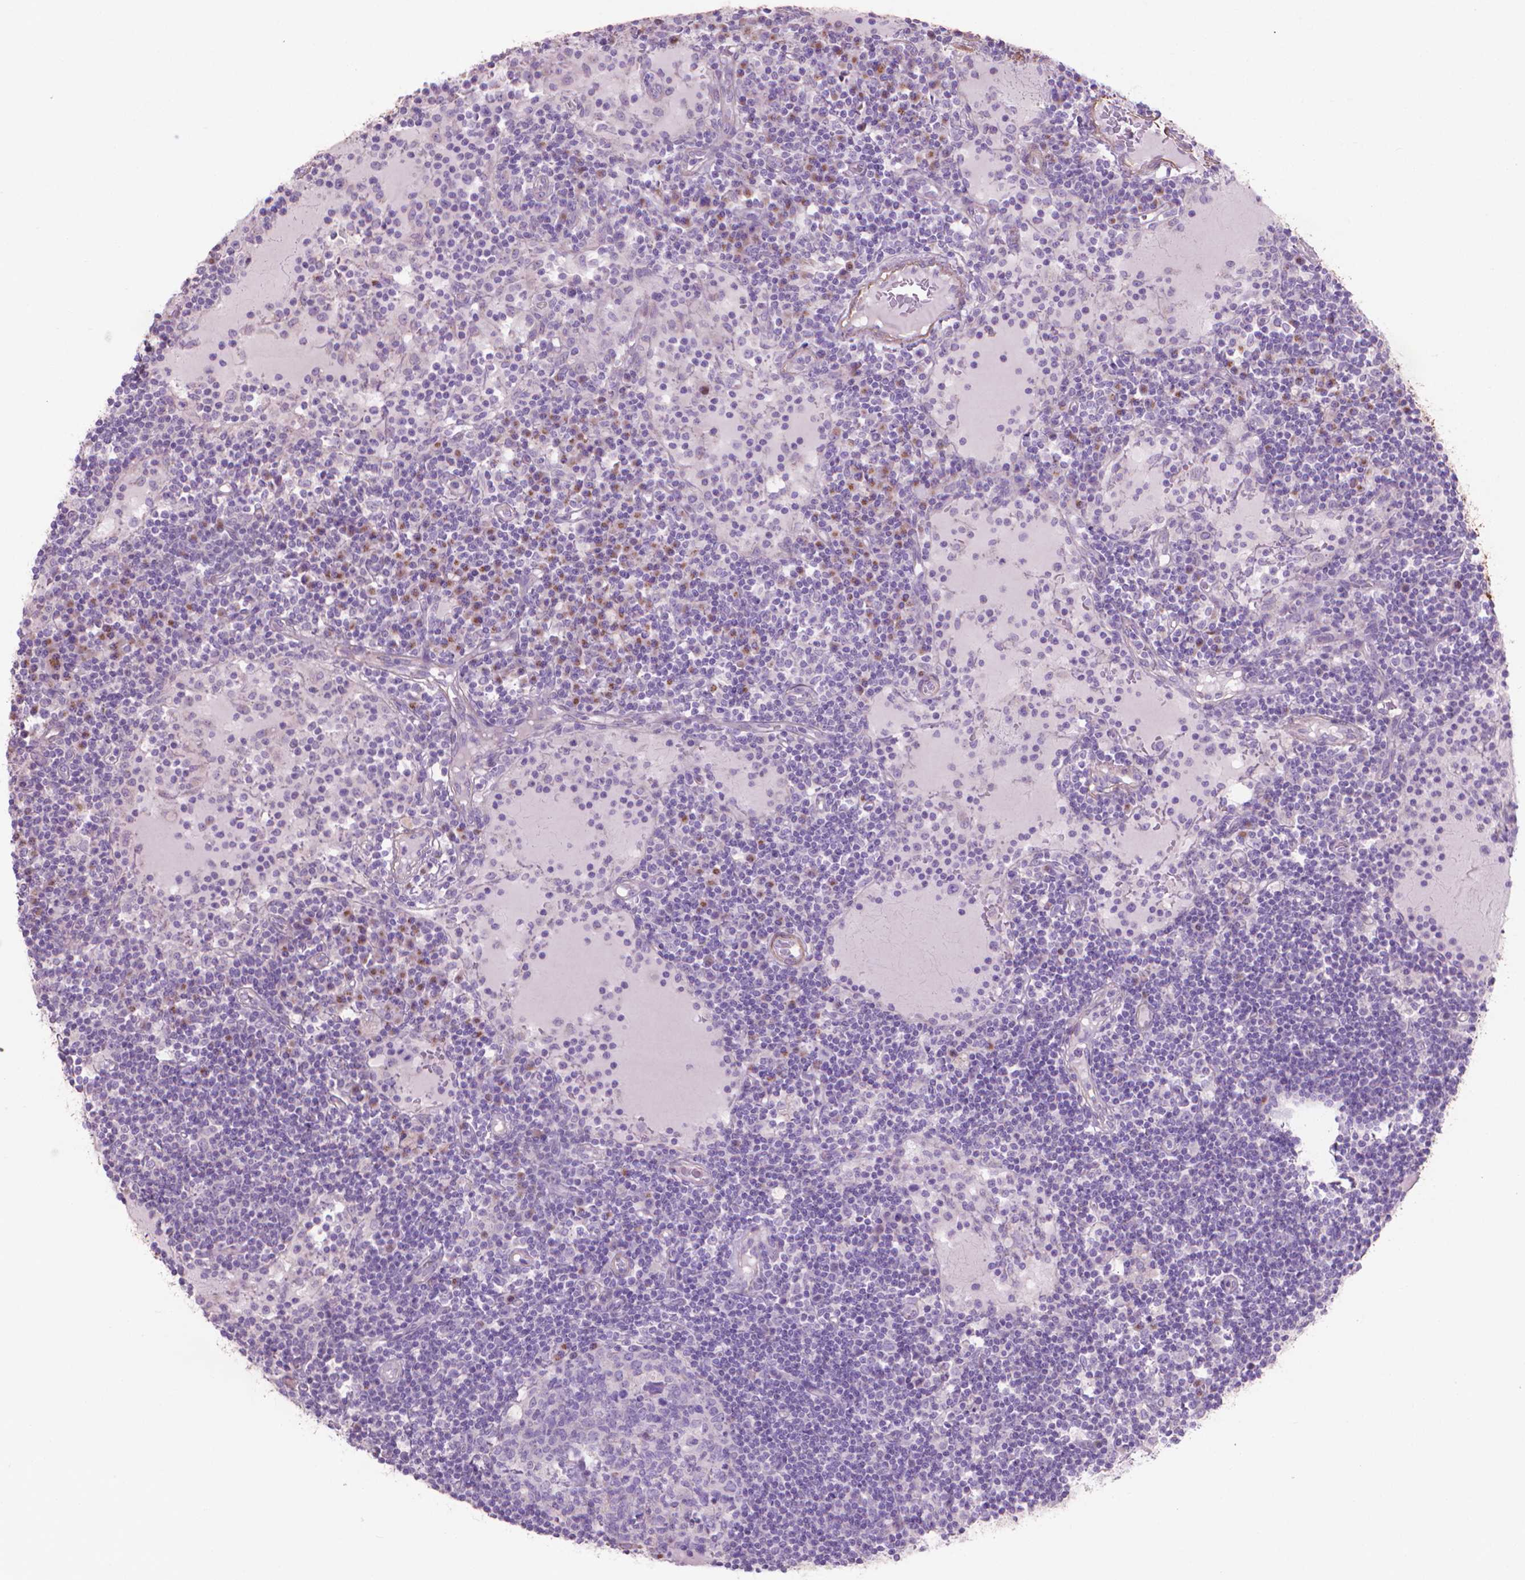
{"staining": {"intensity": "negative", "quantity": "none", "location": "none"}, "tissue": "lymph node", "cell_type": "Germinal center cells", "image_type": "normal", "snomed": [{"axis": "morphology", "description": "Normal tissue, NOS"}, {"axis": "topography", "description": "Lymph node"}], "caption": "Immunohistochemistry (IHC) image of normal lymph node stained for a protein (brown), which displays no expression in germinal center cells.", "gene": "AQP10", "patient": {"sex": "female", "age": 72}}